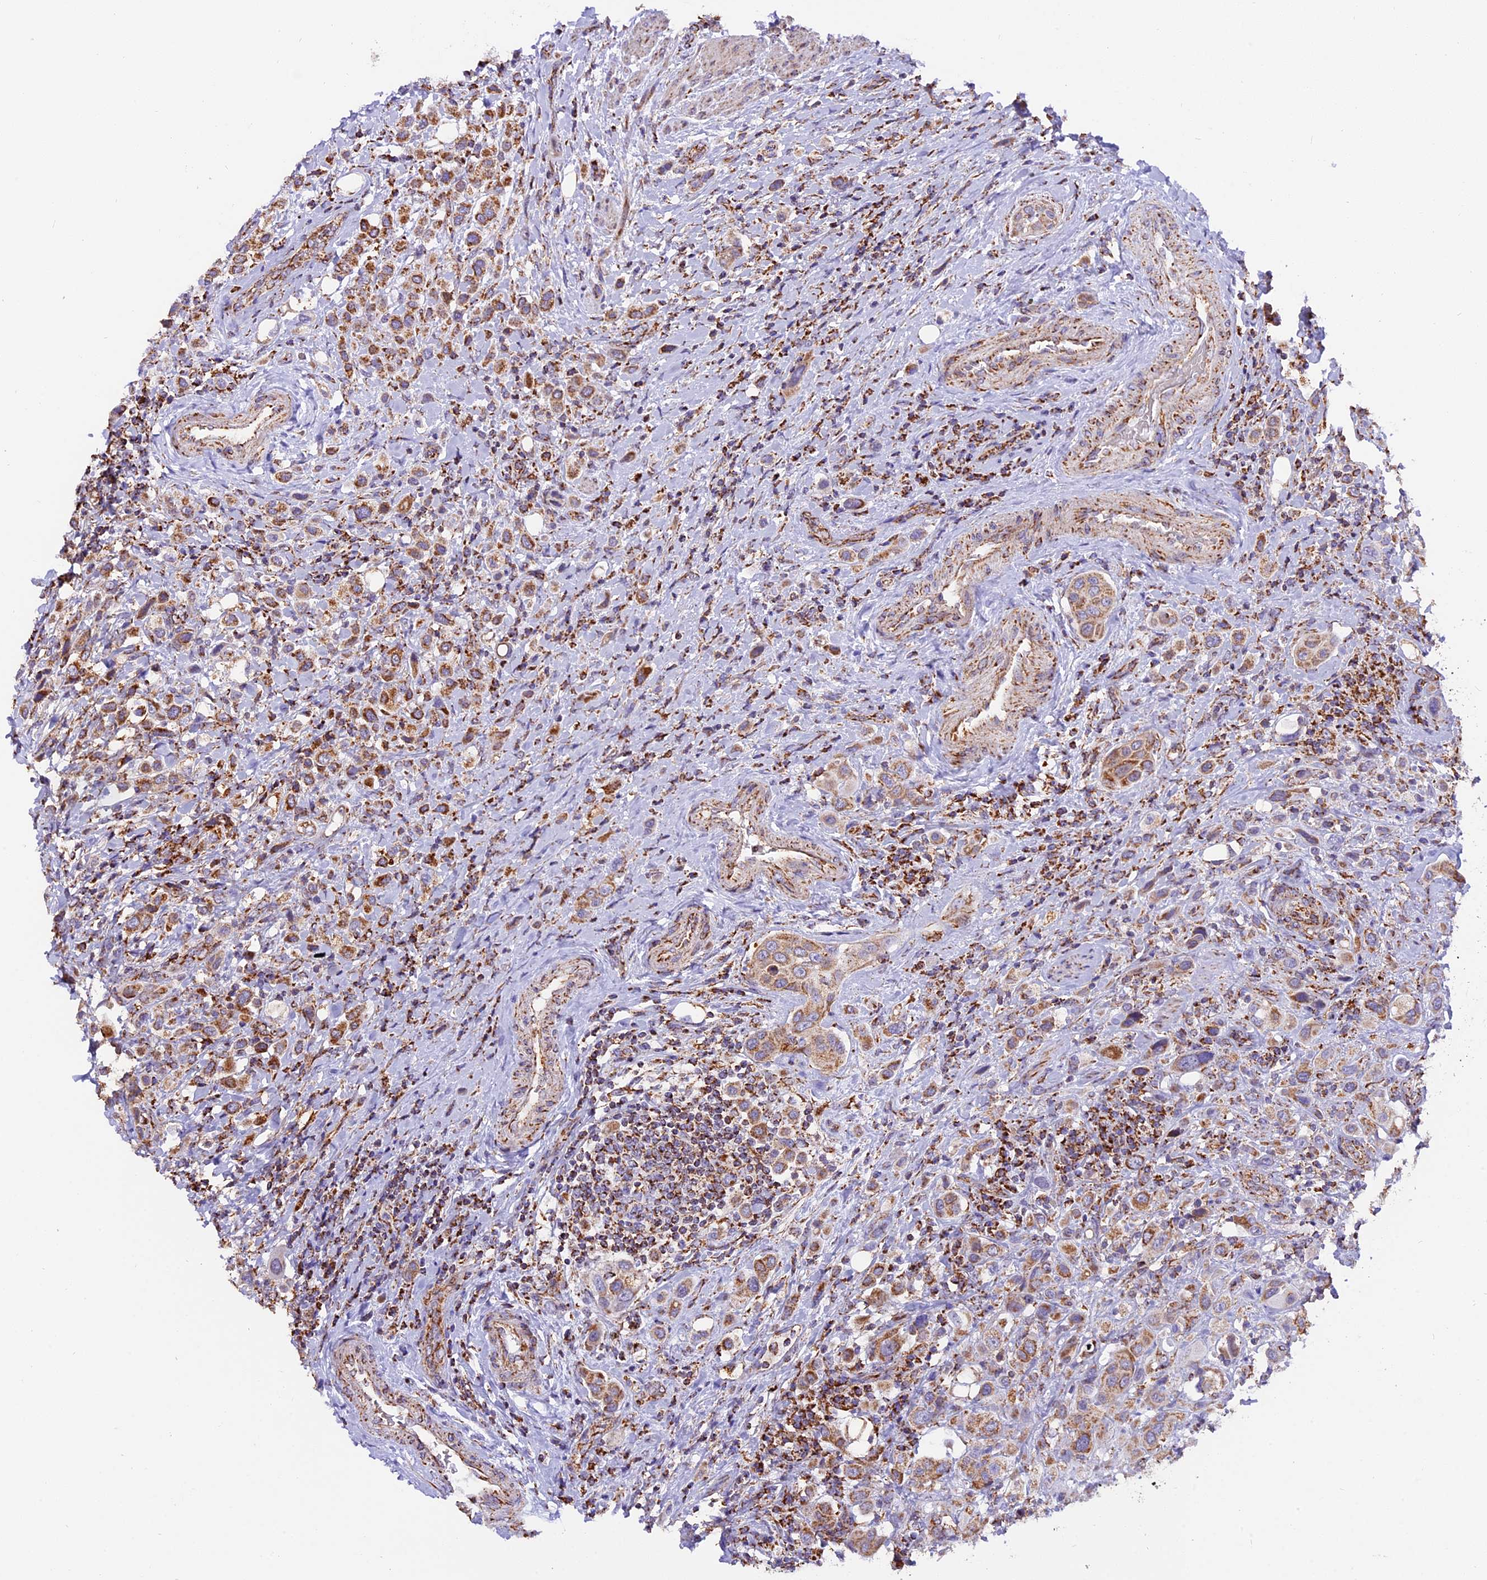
{"staining": {"intensity": "moderate", "quantity": ">75%", "location": "cytoplasmic/membranous"}, "tissue": "urothelial cancer", "cell_type": "Tumor cells", "image_type": "cancer", "snomed": [{"axis": "morphology", "description": "Urothelial carcinoma, High grade"}, {"axis": "topography", "description": "Urinary bladder"}], "caption": "Immunohistochemical staining of high-grade urothelial carcinoma reveals moderate cytoplasmic/membranous protein expression in approximately >75% of tumor cells.", "gene": "NDUFA8", "patient": {"sex": "male", "age": 50}}